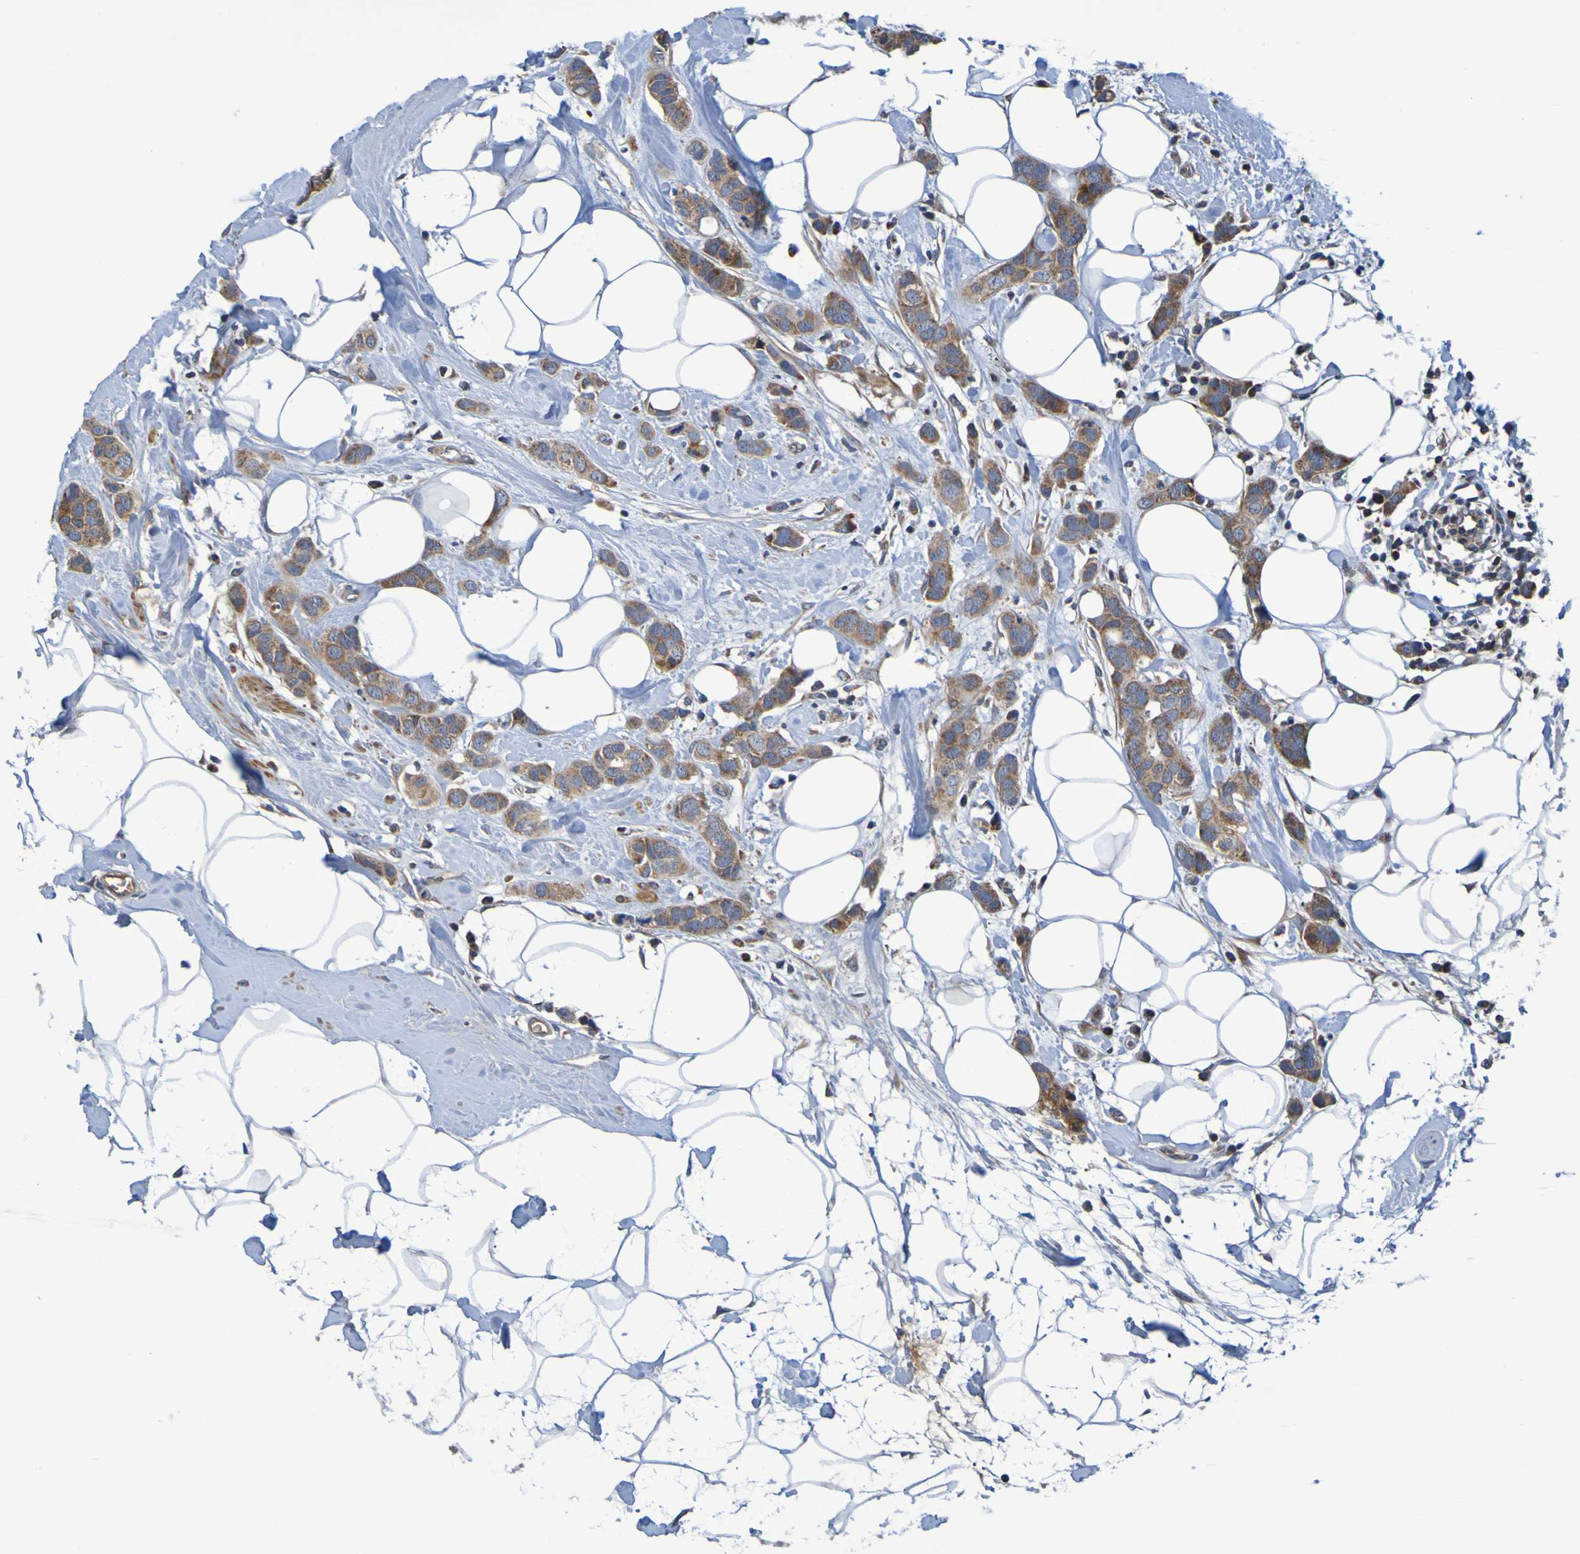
{"staining": {"intensity": "moderate", "quantity": ">75%", "location": "cytoplasmic/membranous"}, "tissue": "breast cancer", "cell_type": "Tumor cells", "image_type": "cancer", "snomed": [{"axis": "morphology", "description": "Normal tissue, NOS"}, {"axis": "morphology", "description": "Duct carcinoma"}, {"axis": "topography", "description": "Breast"}], "caption": "The image shows staining of breast intraductal carcinoma, revealing moderate cytoplasmic/membranous protein expression (brown color) within tumor cells.", "gene": "CCDC51", "patient": {"sex": "female", "age": 50}}